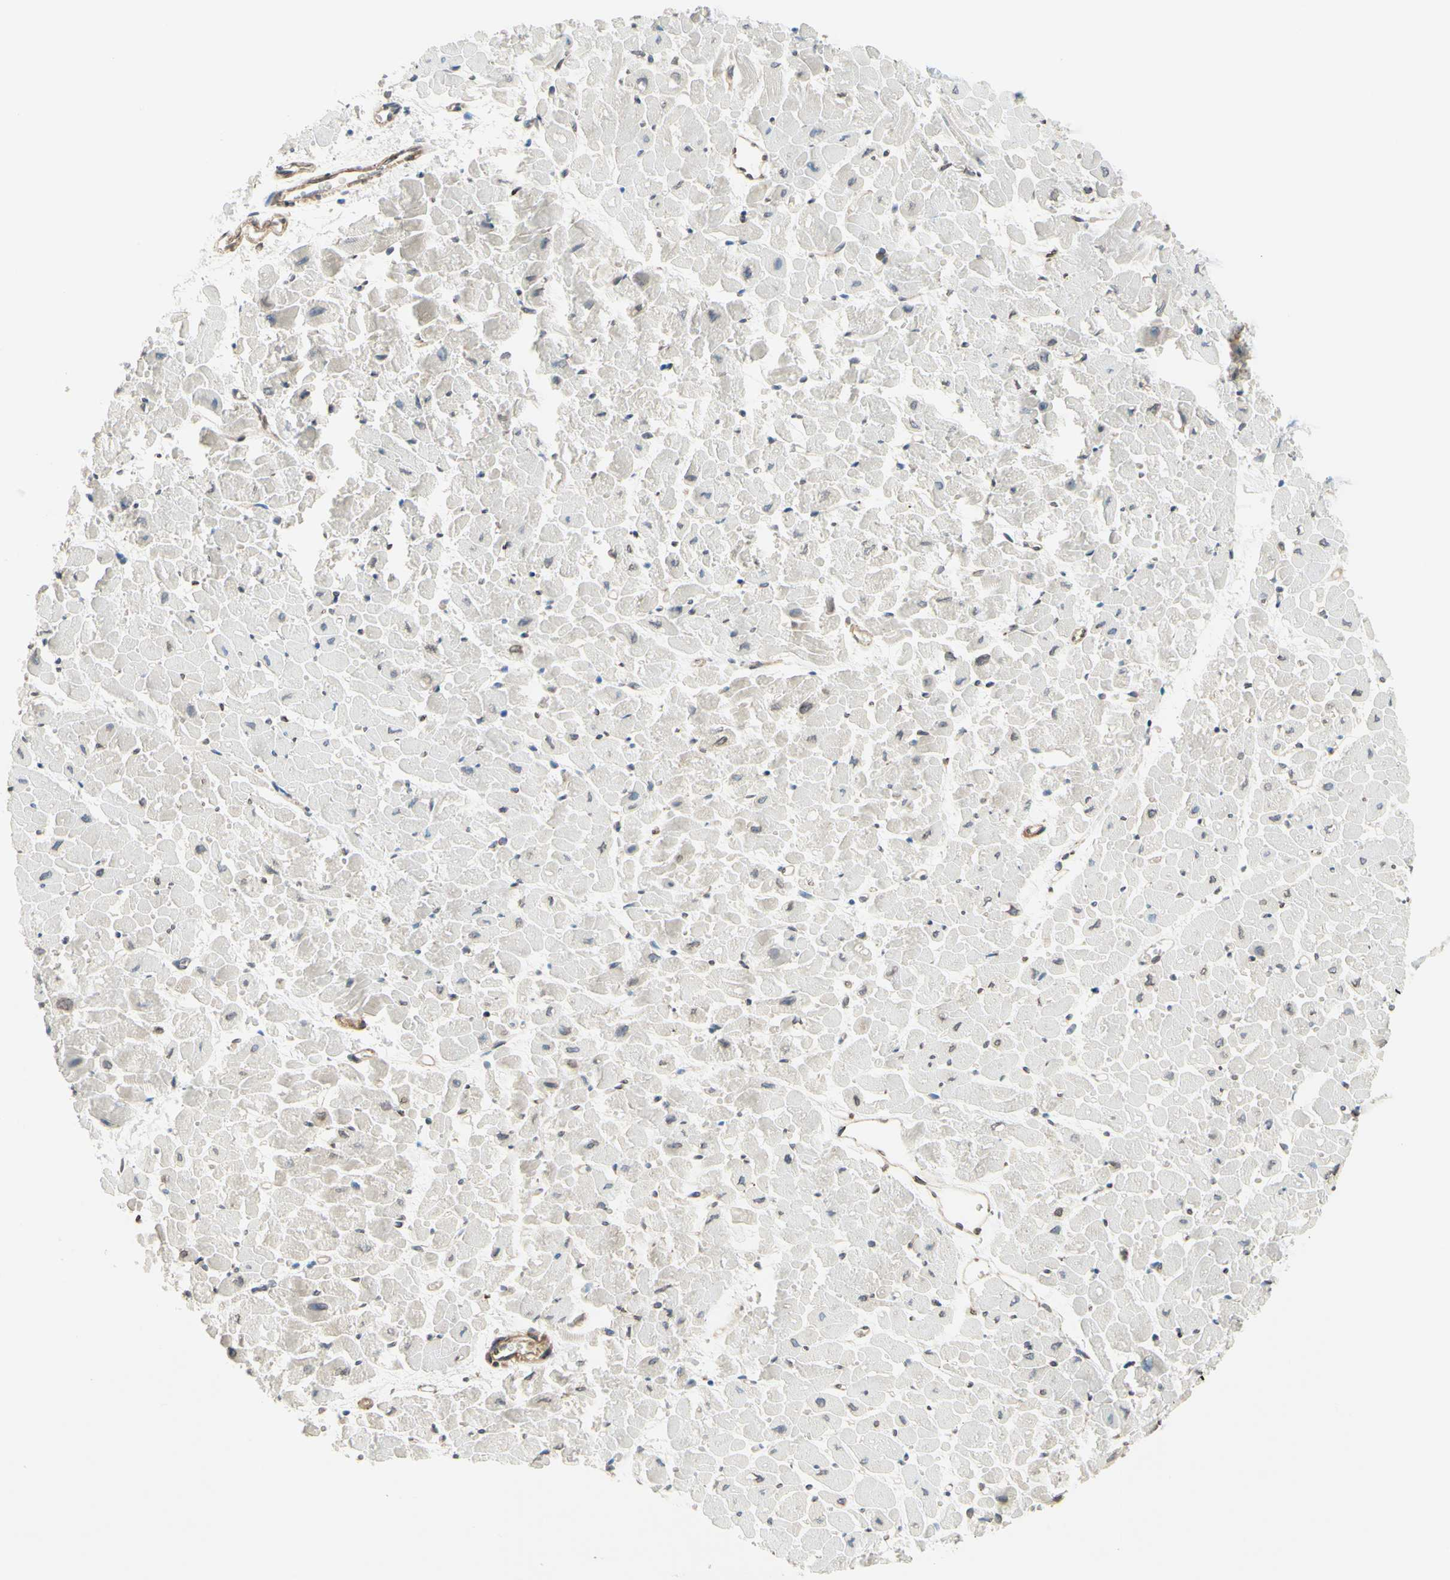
{"staining": {"intensity": "negative", "quantity": "none", "location": "none"}, "tissue": "heart muscle", "cell_type": "Cardiomyocytes", "image_type": "normal", "snomed": [{"axis": "morphology", "description": "Normal tissue, NOS"}, {"axis": "topography", "description": "Heart"}], "caption": "High magnification brightfield microscopy of normal heart muscle stained with DAB (3,3'-diaminobenzidine) (brown) and counterstained with hematoxylin (blue): cardiomyocytes show no significant staining.", "gene": "TRAF2", "patient": {"sex": "male", "age": 45}}